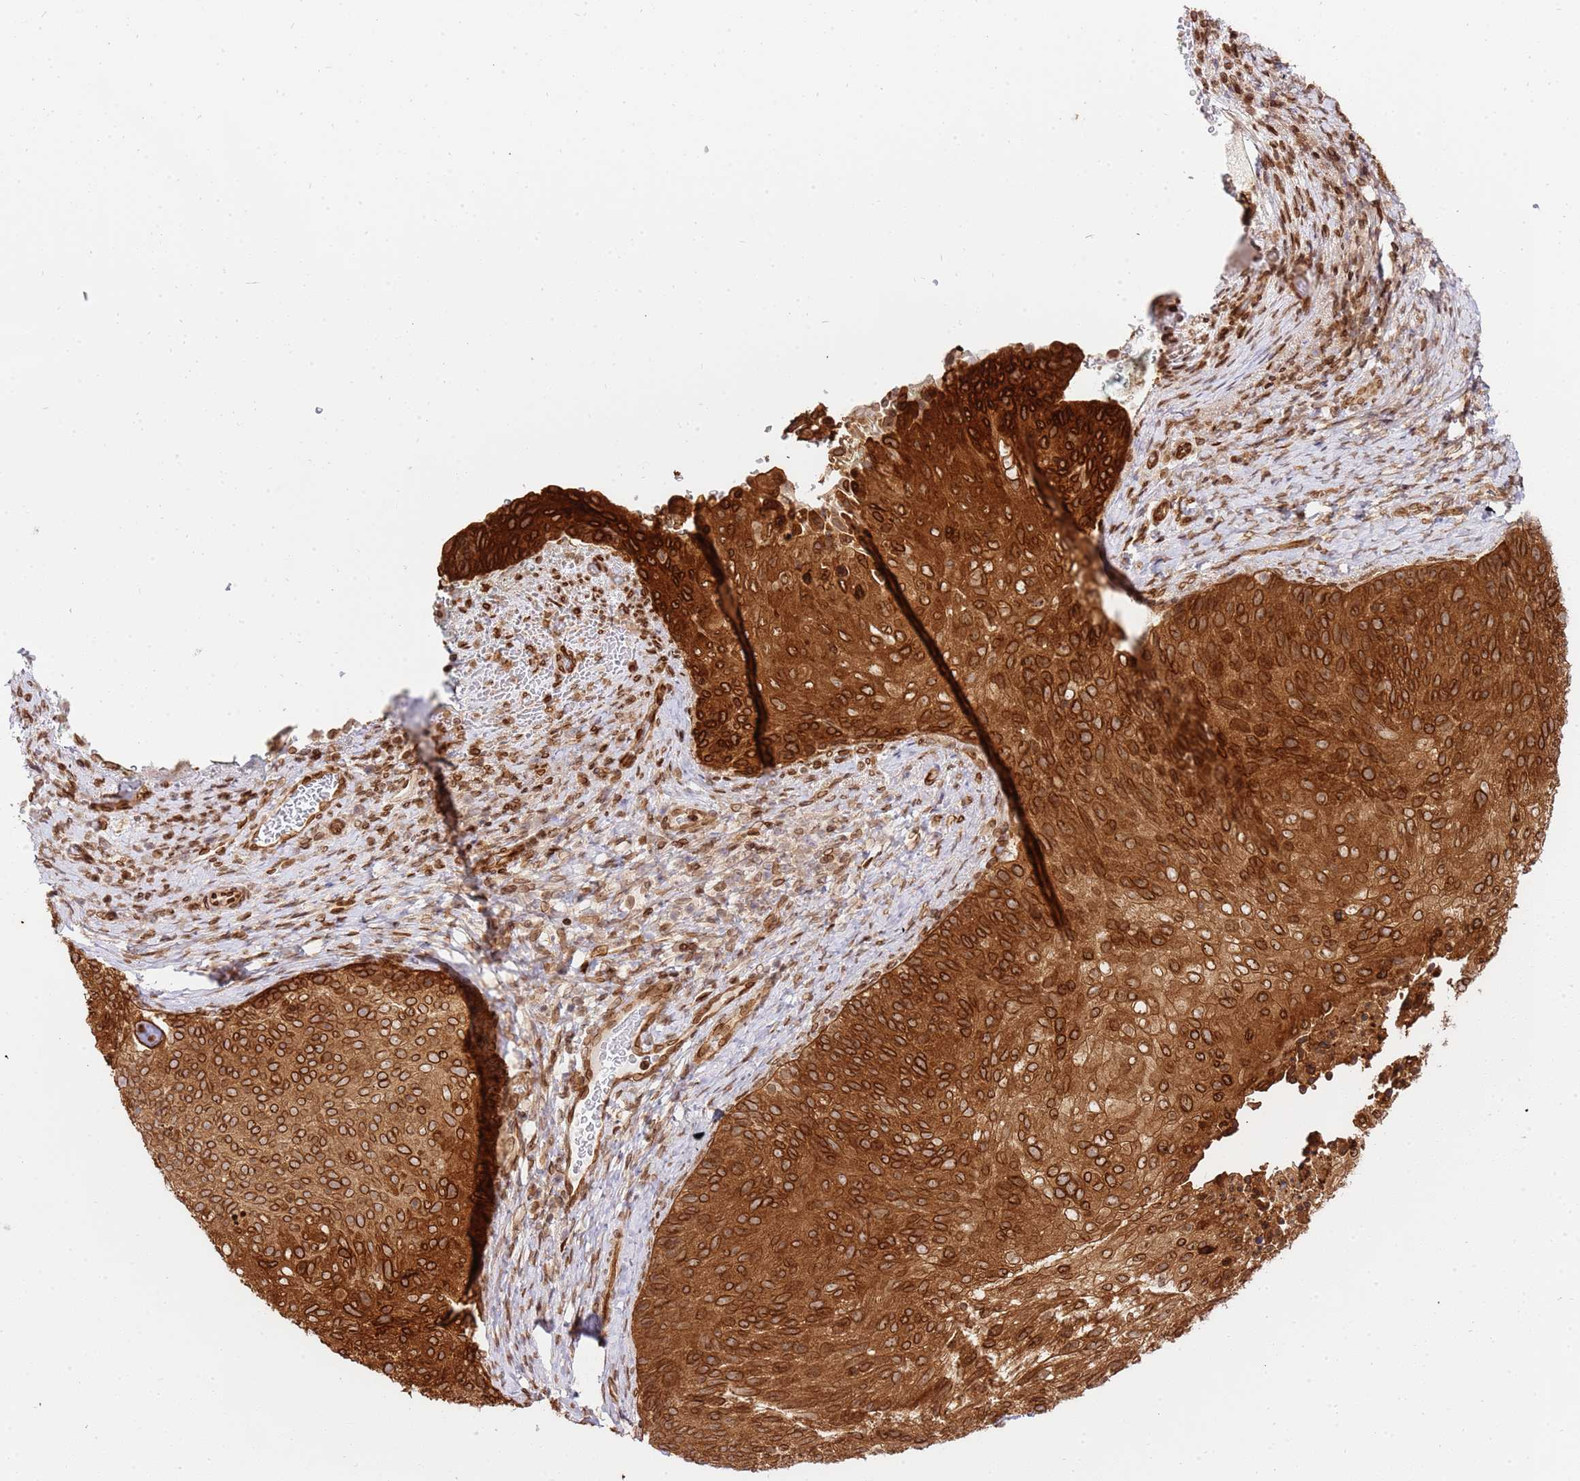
{"staining": {"intensity": "strong", "quantity": ">75%", "location": "cytoplasmic/membranous,nuclear"}, "tissue": "cervical cancer", "cell_type": "Tumor cells", "image_type": "cancer", "snomed": [{"axis": "morphology", "description": "Squamous cell carcinoma, NOS"}, {"axis": "topography", "description": "Cervix"}], "caption": "A brown stain labels strong cytoplasmic/membranous and nuclear positivity of a protein in cervical squamous cell carcinoma tumor cells.", "gene": "TRIM37", "patient": {"sex": "female", "age": 80}}